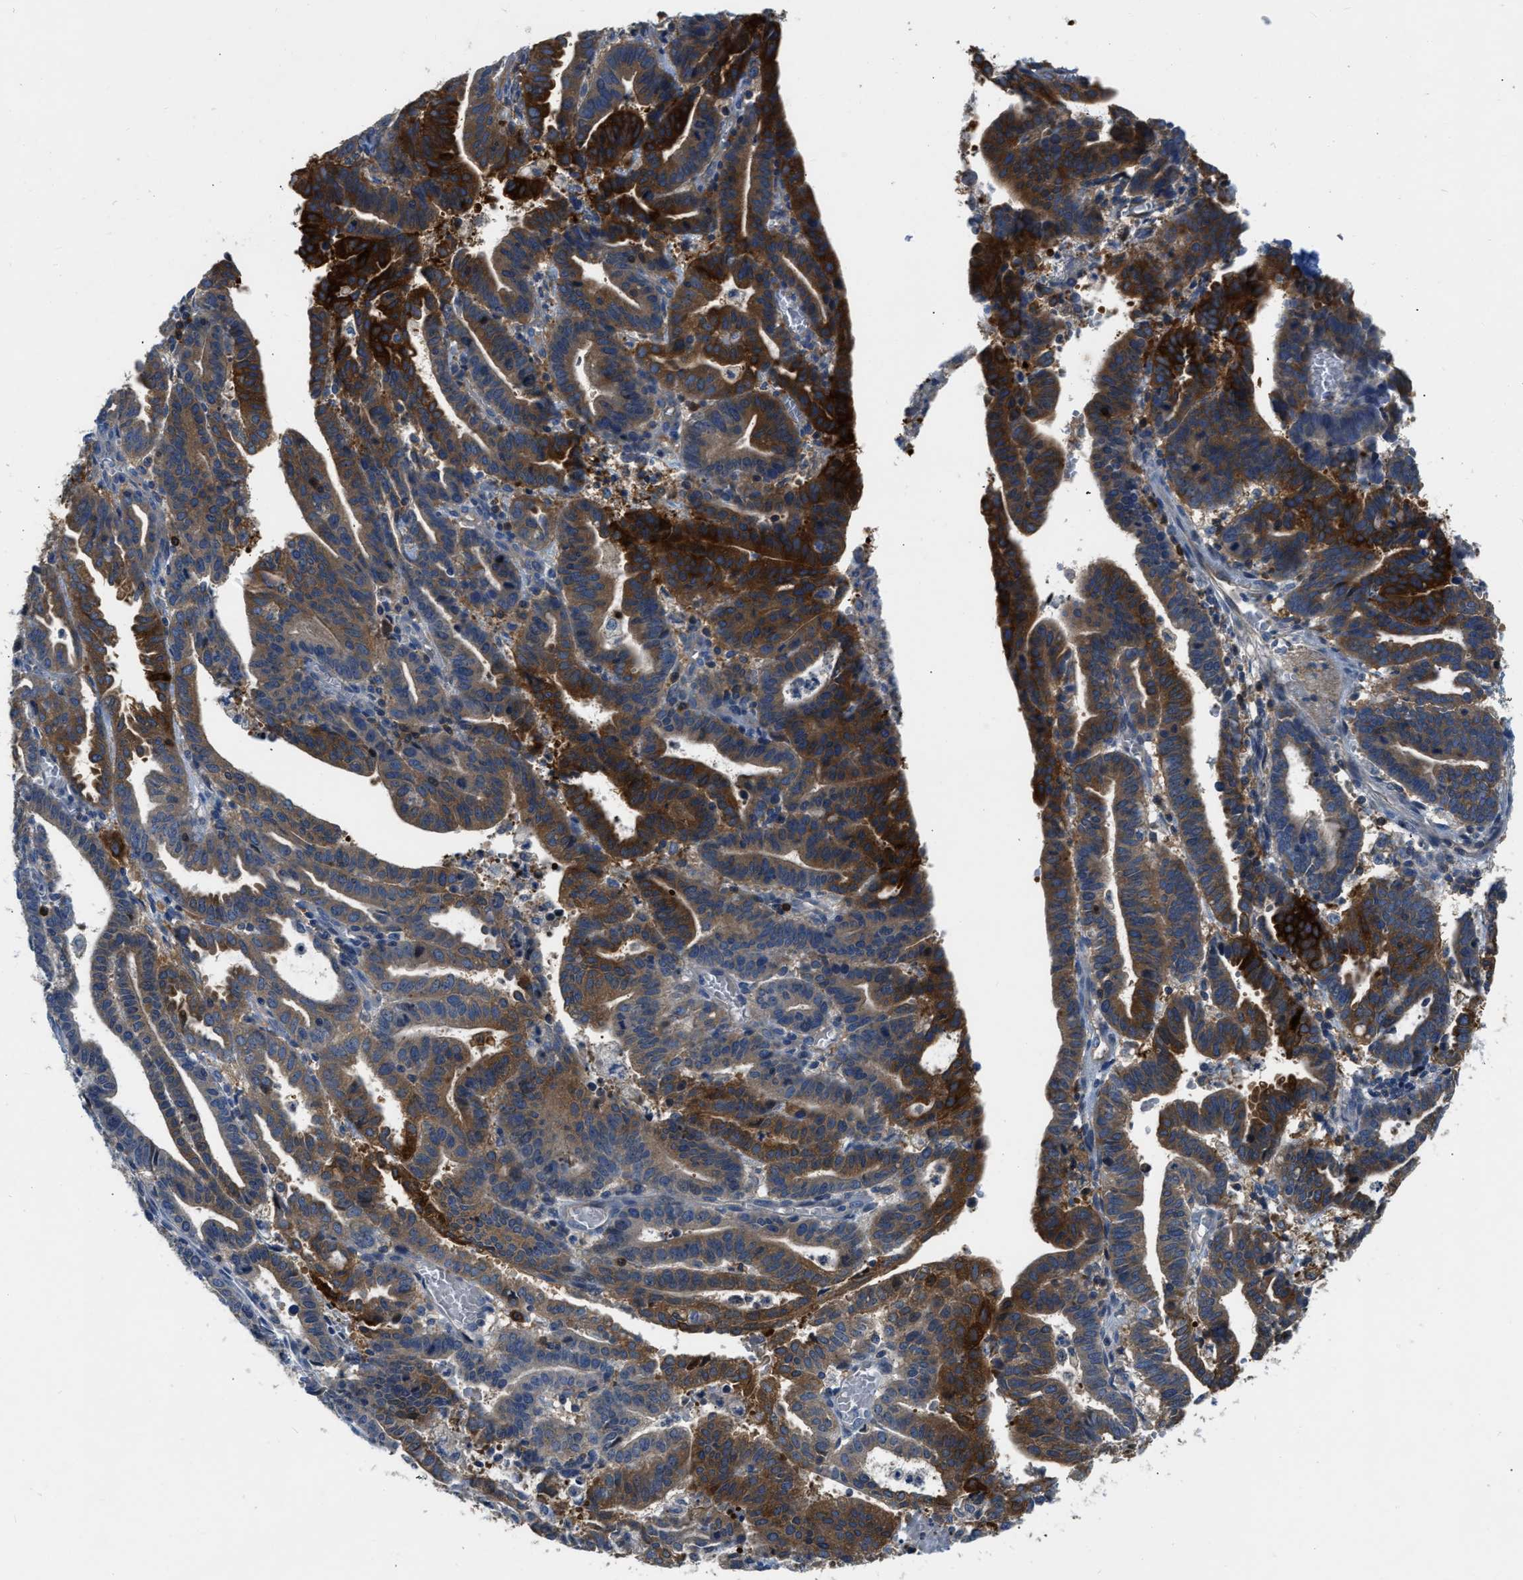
{"staining": {"intensity": "strong", "quantity": "25%-75%", "location": "cytoplasmic/membranous"}, "tissue": "endometrial cancer", "cell_type": "Tumor cells", "image_type": "cancer", "snomed": [{"axis": "morphology", "description": "Adenocarcinoma, NOS"}, {"axis": "topography", "description": "Uterus"}], "caption": "IHC histopathology image of human adenocarcinoma (endometrial) stained for a protein (brown), which exhibits high levels of strong cytoplasmic/membranous positivity in approximately 25%-75% of tumor cells.", "gene": "PFKP", "patient": {"sex": "female", "age": 83}}